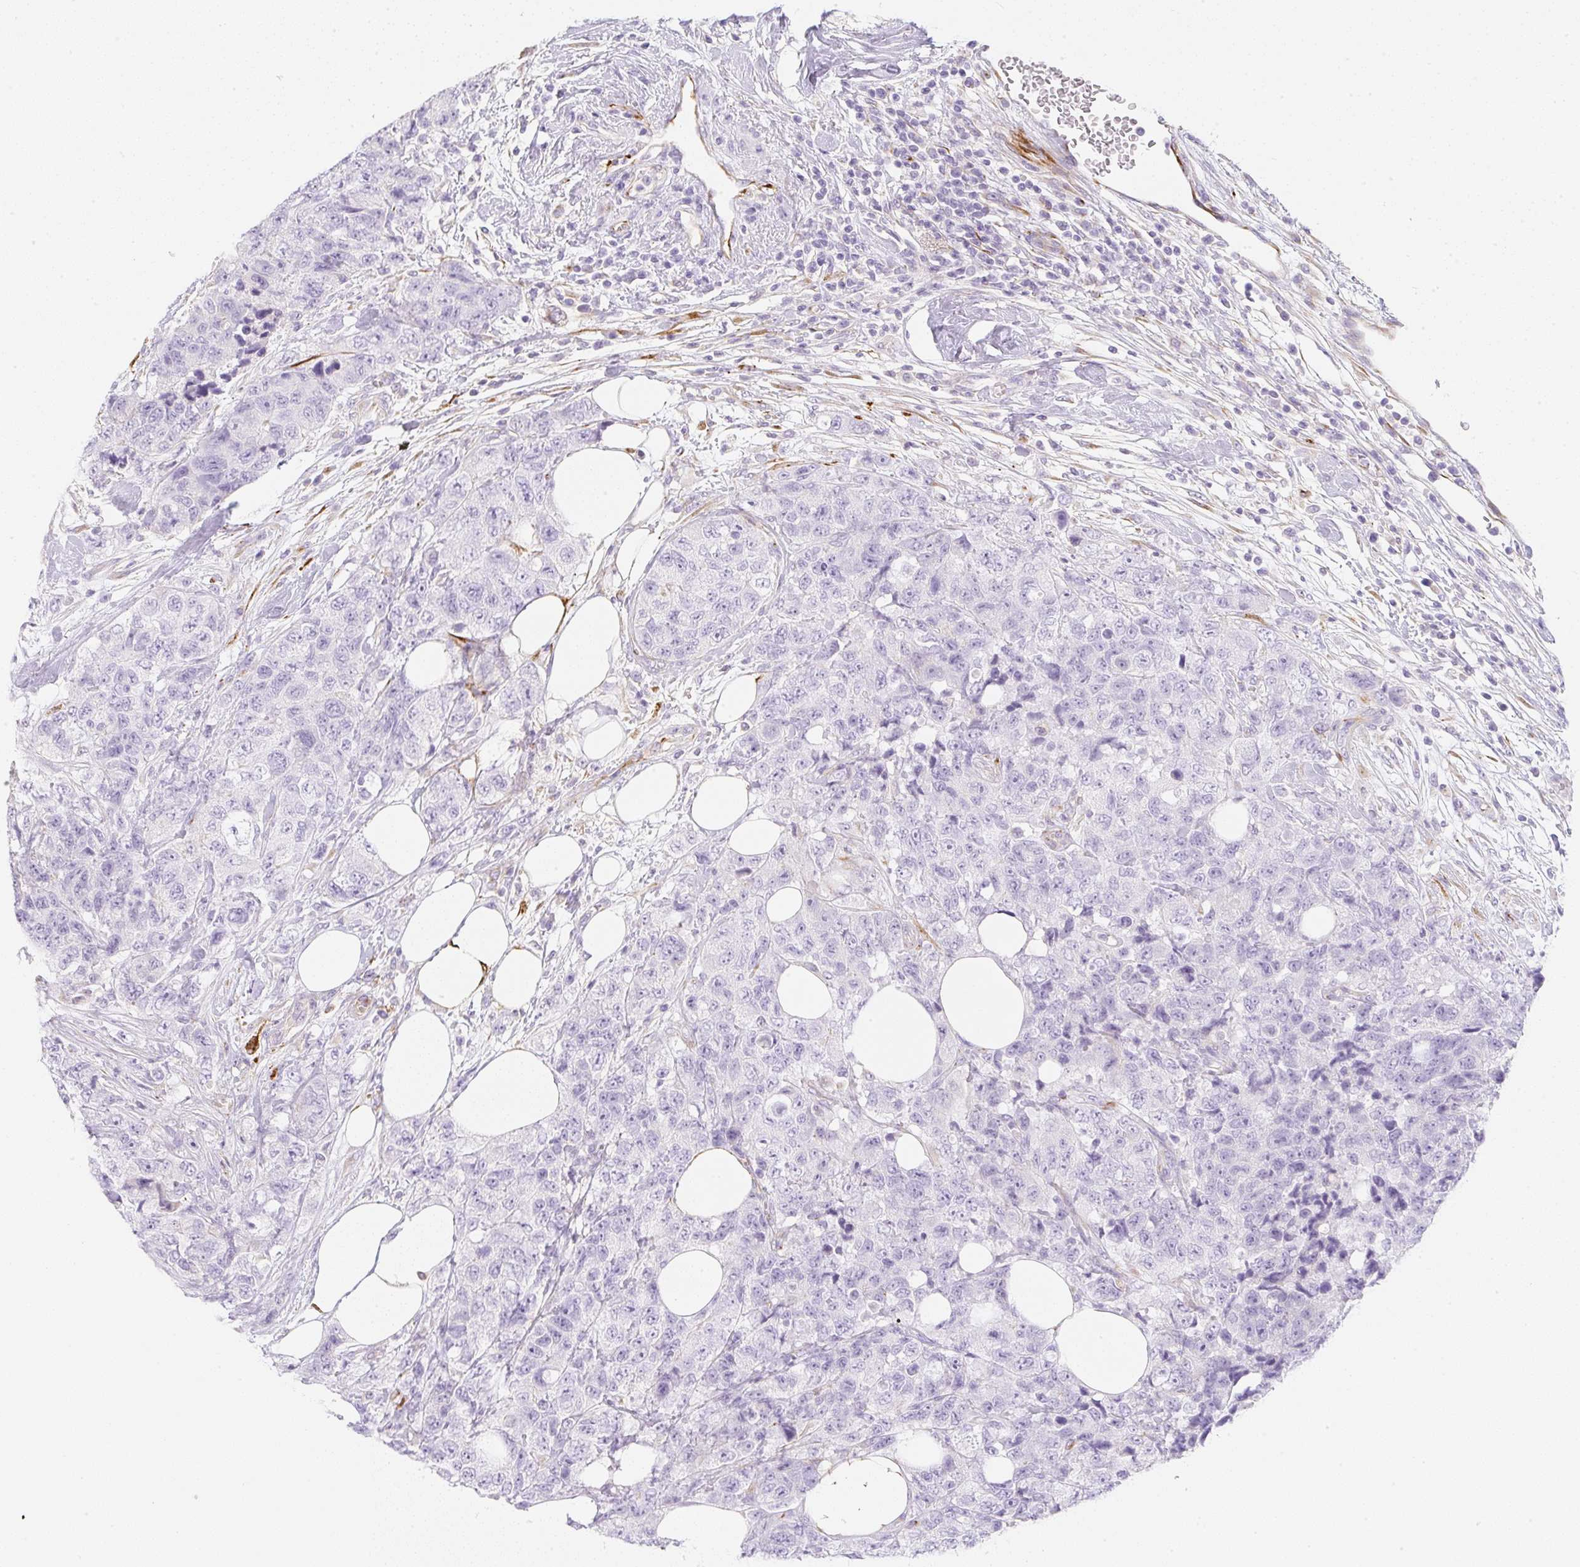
{"staining": {"intensity": "negative", "quantity": "none", "location": "none"}, "tissue": "urothelial cancer", "cell_type": "Tumor cells", "image_type": "cancer", "snomed": [{"axis": "morphology", "description": "Urothelial carcinoma, High grade"}, {"axis": "topography", "description": "Urinary bladder"}], "caption": "Urothelial cancer stained for a protein using IHC demonstrates no staining tumor cells.", "gene": "ZNF689", "patient": {"sex": "female", "age": 78}}